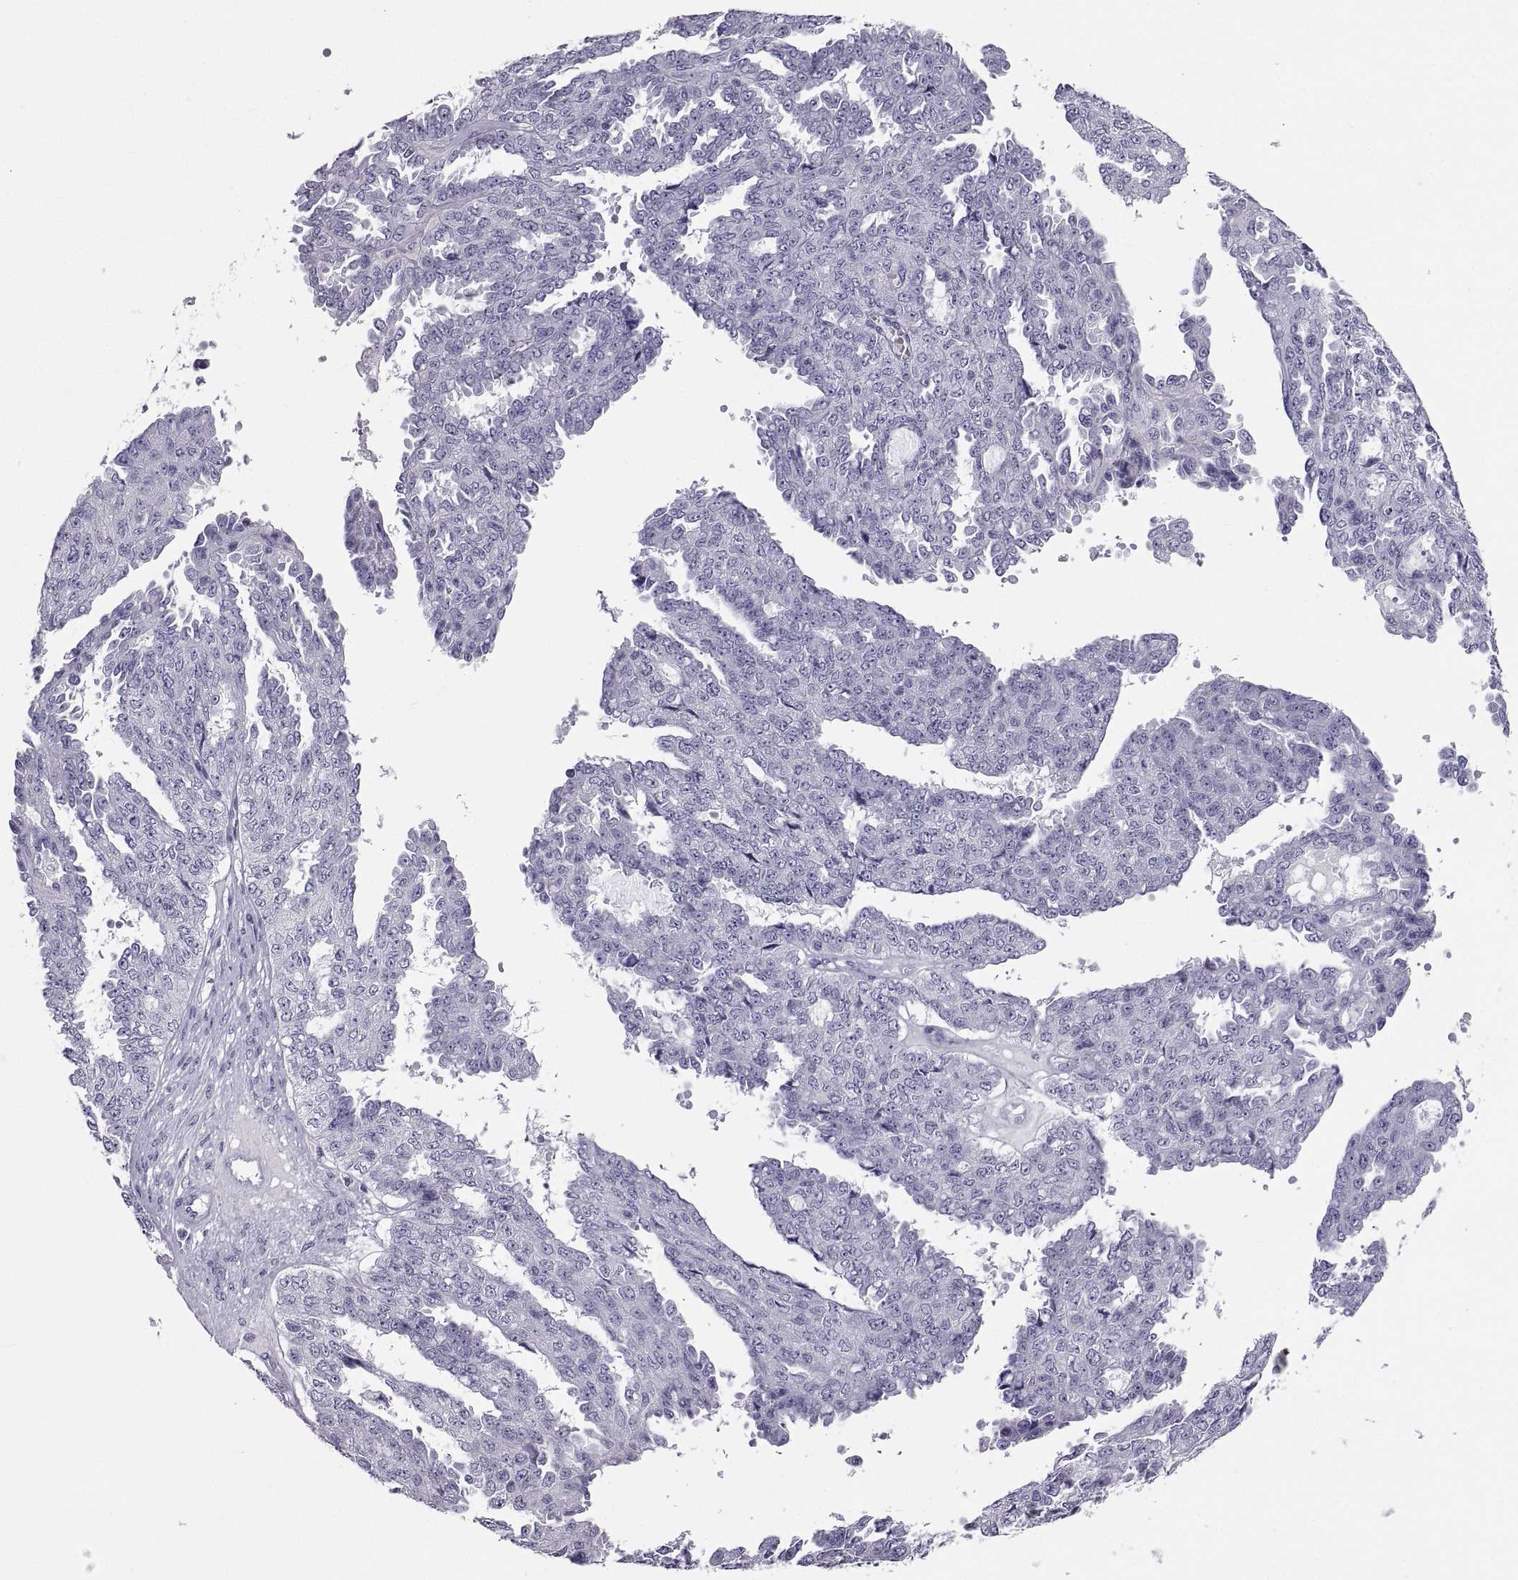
{"staining": {"intensity": "negative", "quantity": "none", "location": "none"}, "tissue": "ovarian cancer", "cell_type": "Tumor cells", "image_type": "cancer", "snomed": [{"axis": "morphology", "description": "Cystadenocarcinoma, serous, NOS"}, {"axis": "topography", "description": "Ovary"}], "caption": "The IHC micrograph has no significant staining in tumor cells of ovarian cancer tissue. Brightfield microscopy of IHC stained with DAB (brown) and hematoxylin (blue), captured at high magnification.", "gene": "PCSK1N", "patient": {"sex": "female", "age": 71}}